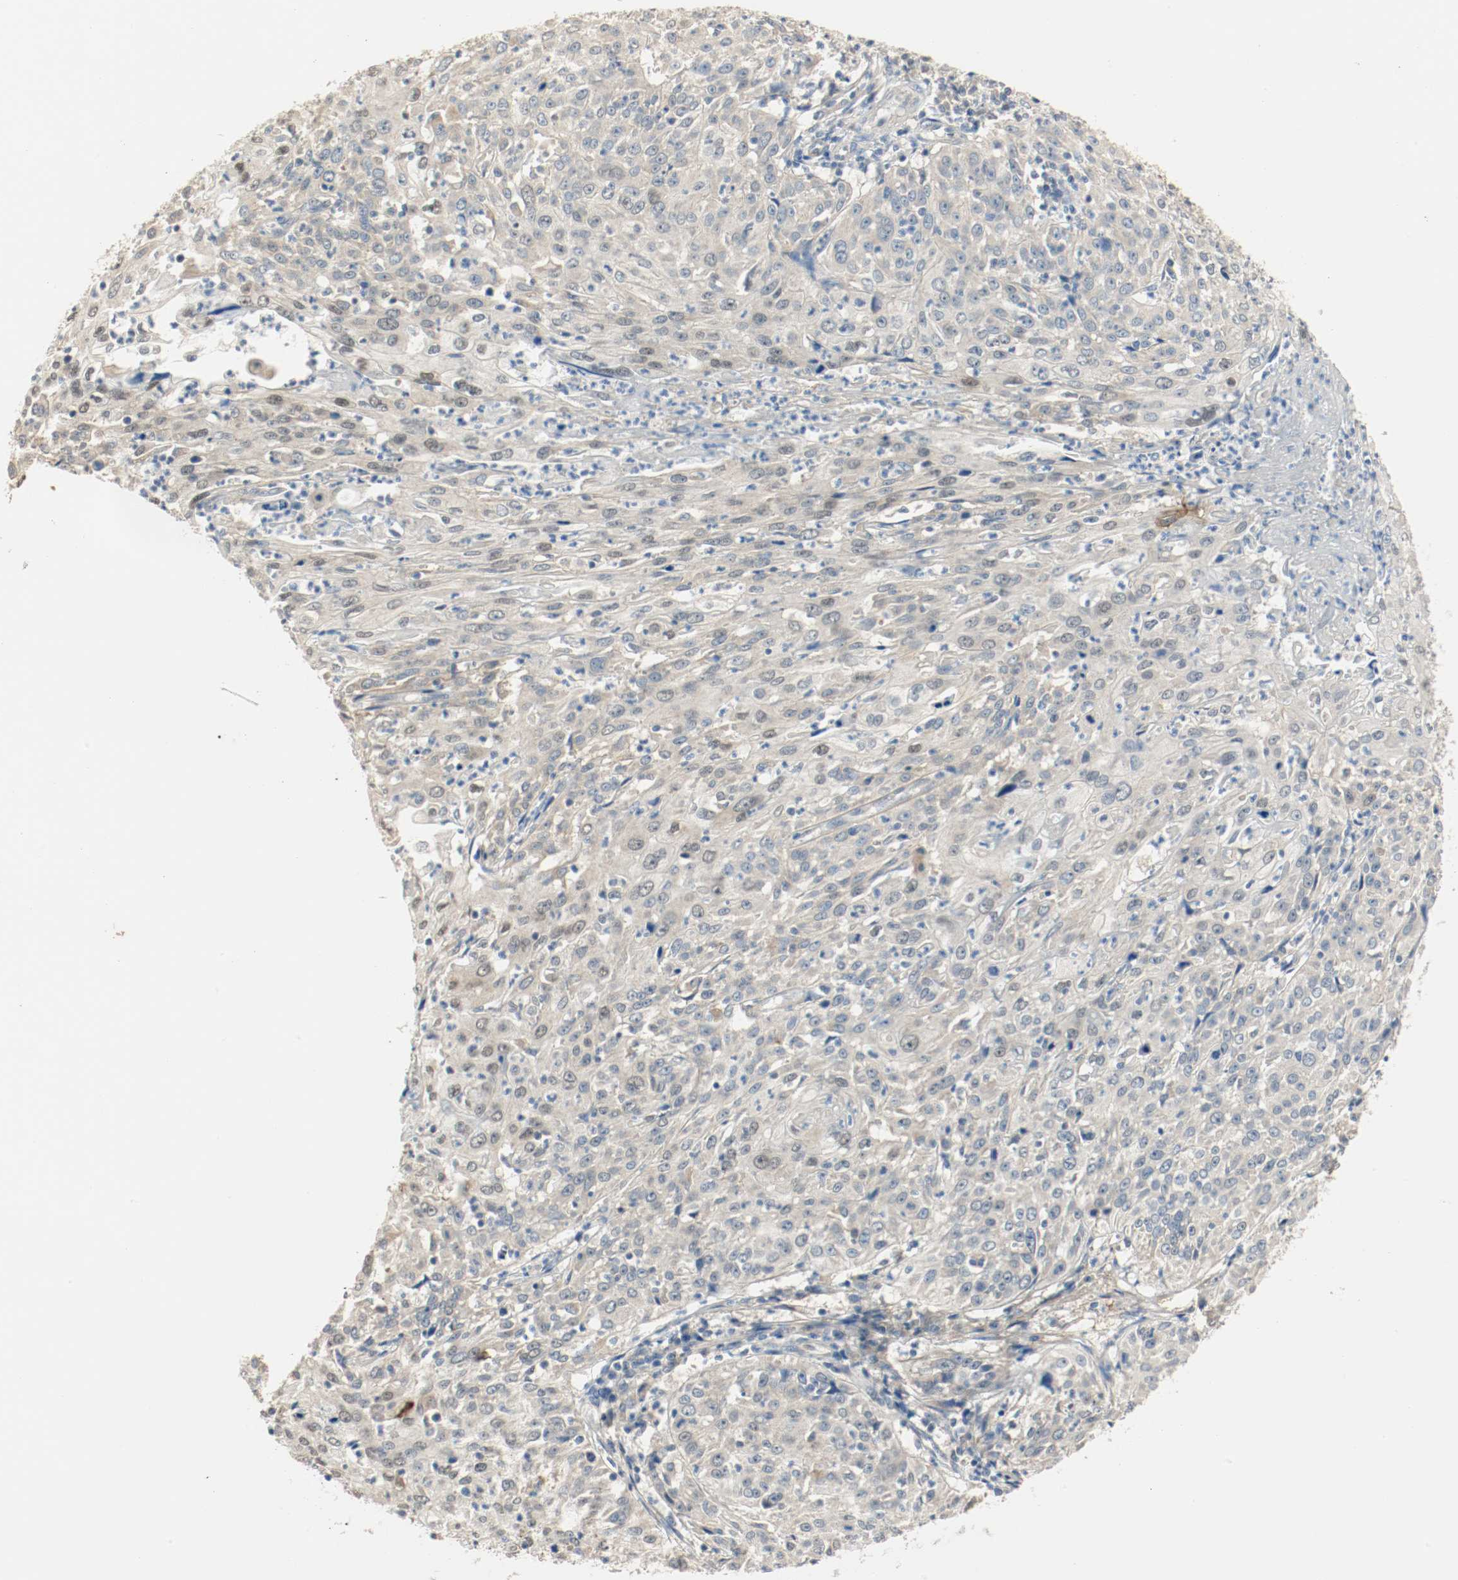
{"staining": {"intensity": "weak", "quantity": ">75%", "location": "cytoplasmic/membranous"}, "tissue": "cervical cancer", "cell_type": "Tumor cells", "image_type": "cancer", "snomed": [{"axis": "morphology", "description": "Squamous cell carcinoma, NOS"}, {"axis": "topography", "description": "Cervix"}], "caption": "Immunohistochemical staining of human cervical cancer (squamous cell carcinoma) shows weak cytoplasmic/membranous protein positivity in approximately >75% of tumor cells.", "gene": "MELTF", "patient": {"sex": "female", "age": 39}}